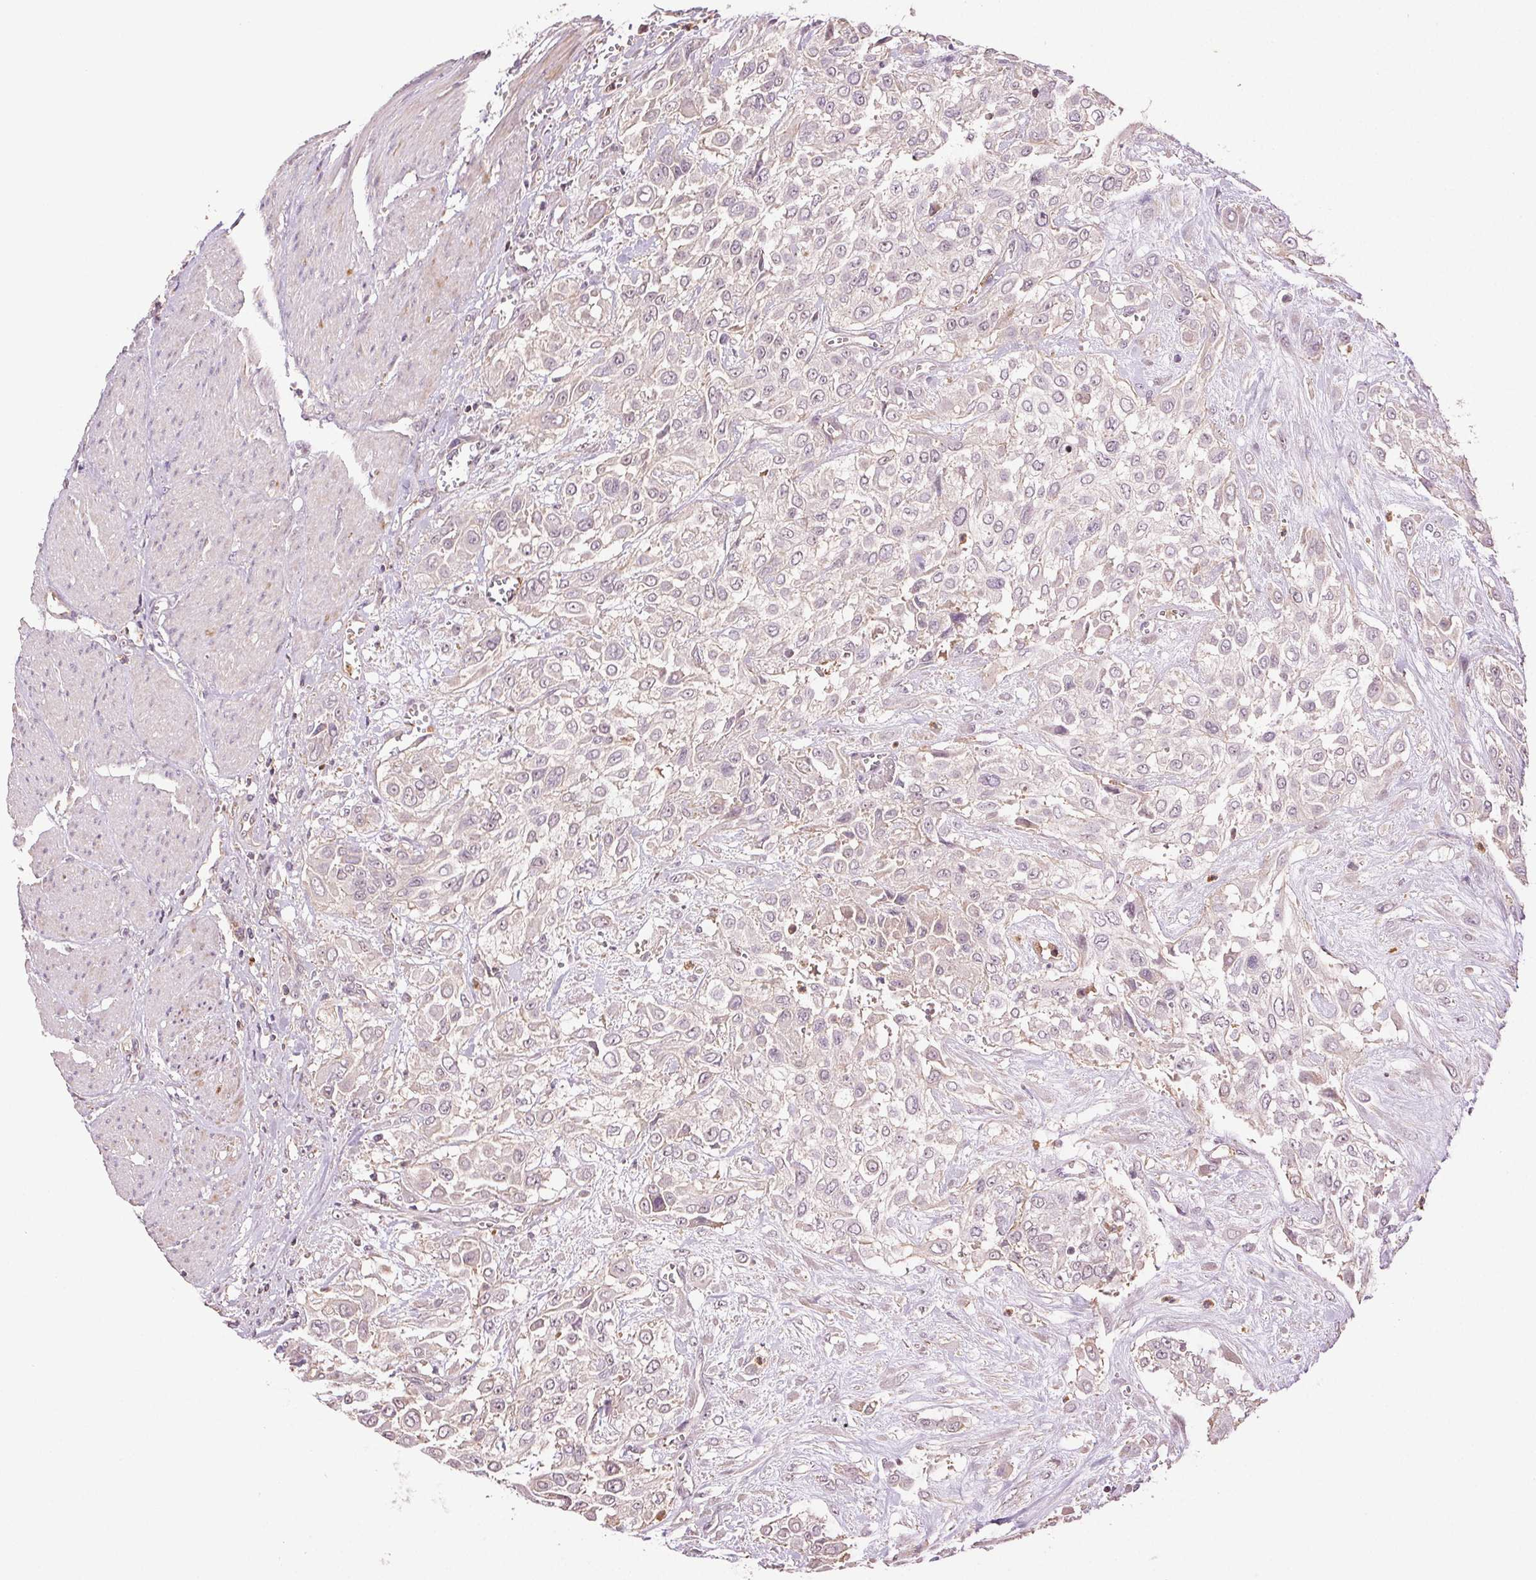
{"staining": {"intensity": "negative", "quantity": "none", "location": "none"}, "tissue": "urothelial cancer", "cell_type": "Tumor cells", "image_type": "cancer", "snomed": [{"axis": "morphology", "description": "Urothelial carcinoma, High grade"}, {"axis": "topography", "description": "Urinary bladder"}], "caption": "A histopathology image of urothelial cancer stained for a protein exhibits no brown staining in tumor cells.", "gene": "TMEM253", "patient": {"sex": "male", "age": 57}}